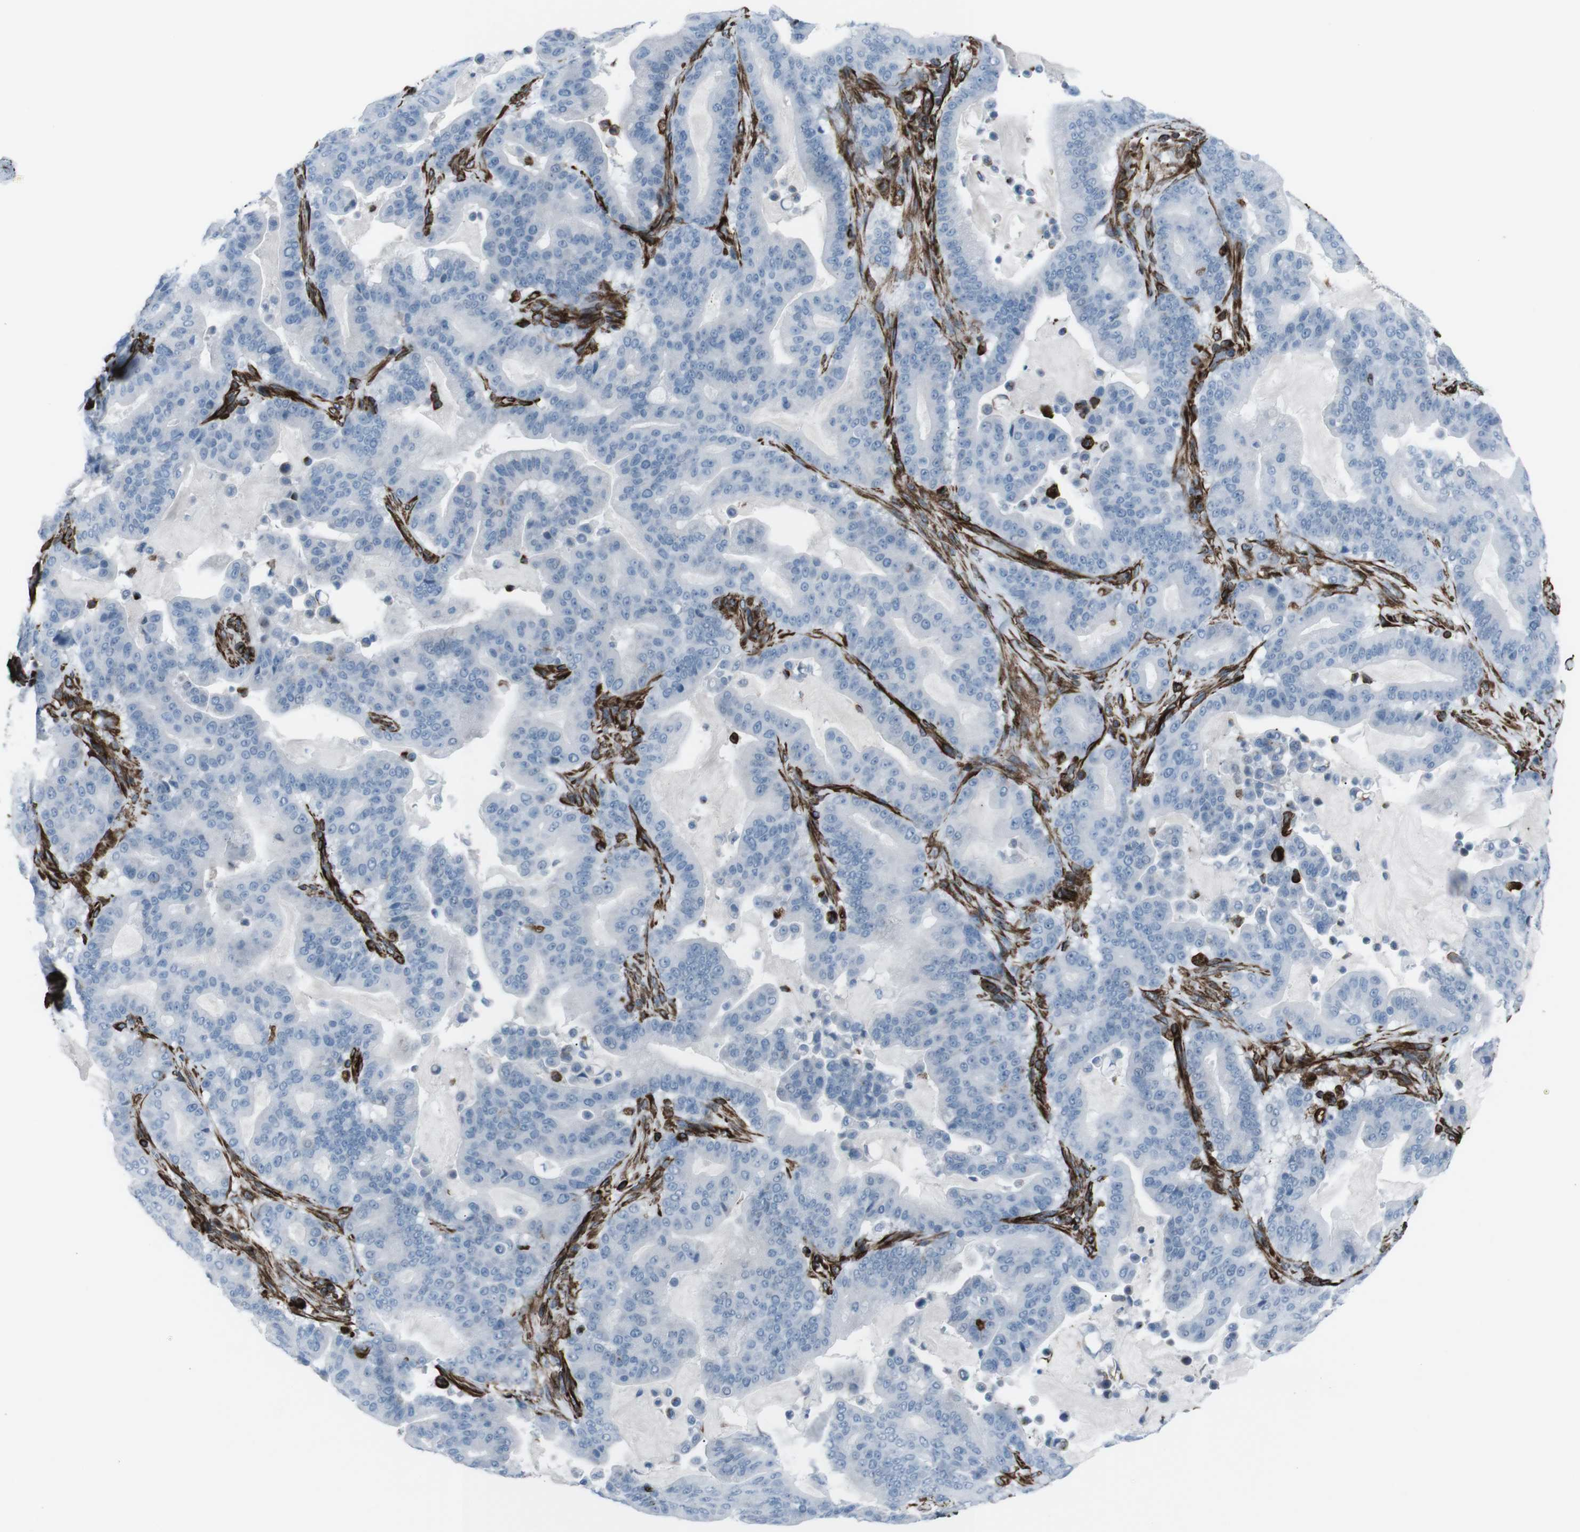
{"staining": {"intensity": "negative", "quantity": "none", "location": "none"}, "tissue": "pancreatic cancer", "cell_type": "Tumor cells", "image_type": "cancer", "snomed": [{"axis": "morphology", "description": "Adenocarcinoma, NOS"}, {"axis": "topography", "description": "Pancreas"}], "caption": "The image exhibits no significant positivity in tumor cells of pancreatic adenocarcinoma. Nuclei are stained in blue.", "gene": "ZDHHC6", "patient": {"sex": "male", "age": 63}}